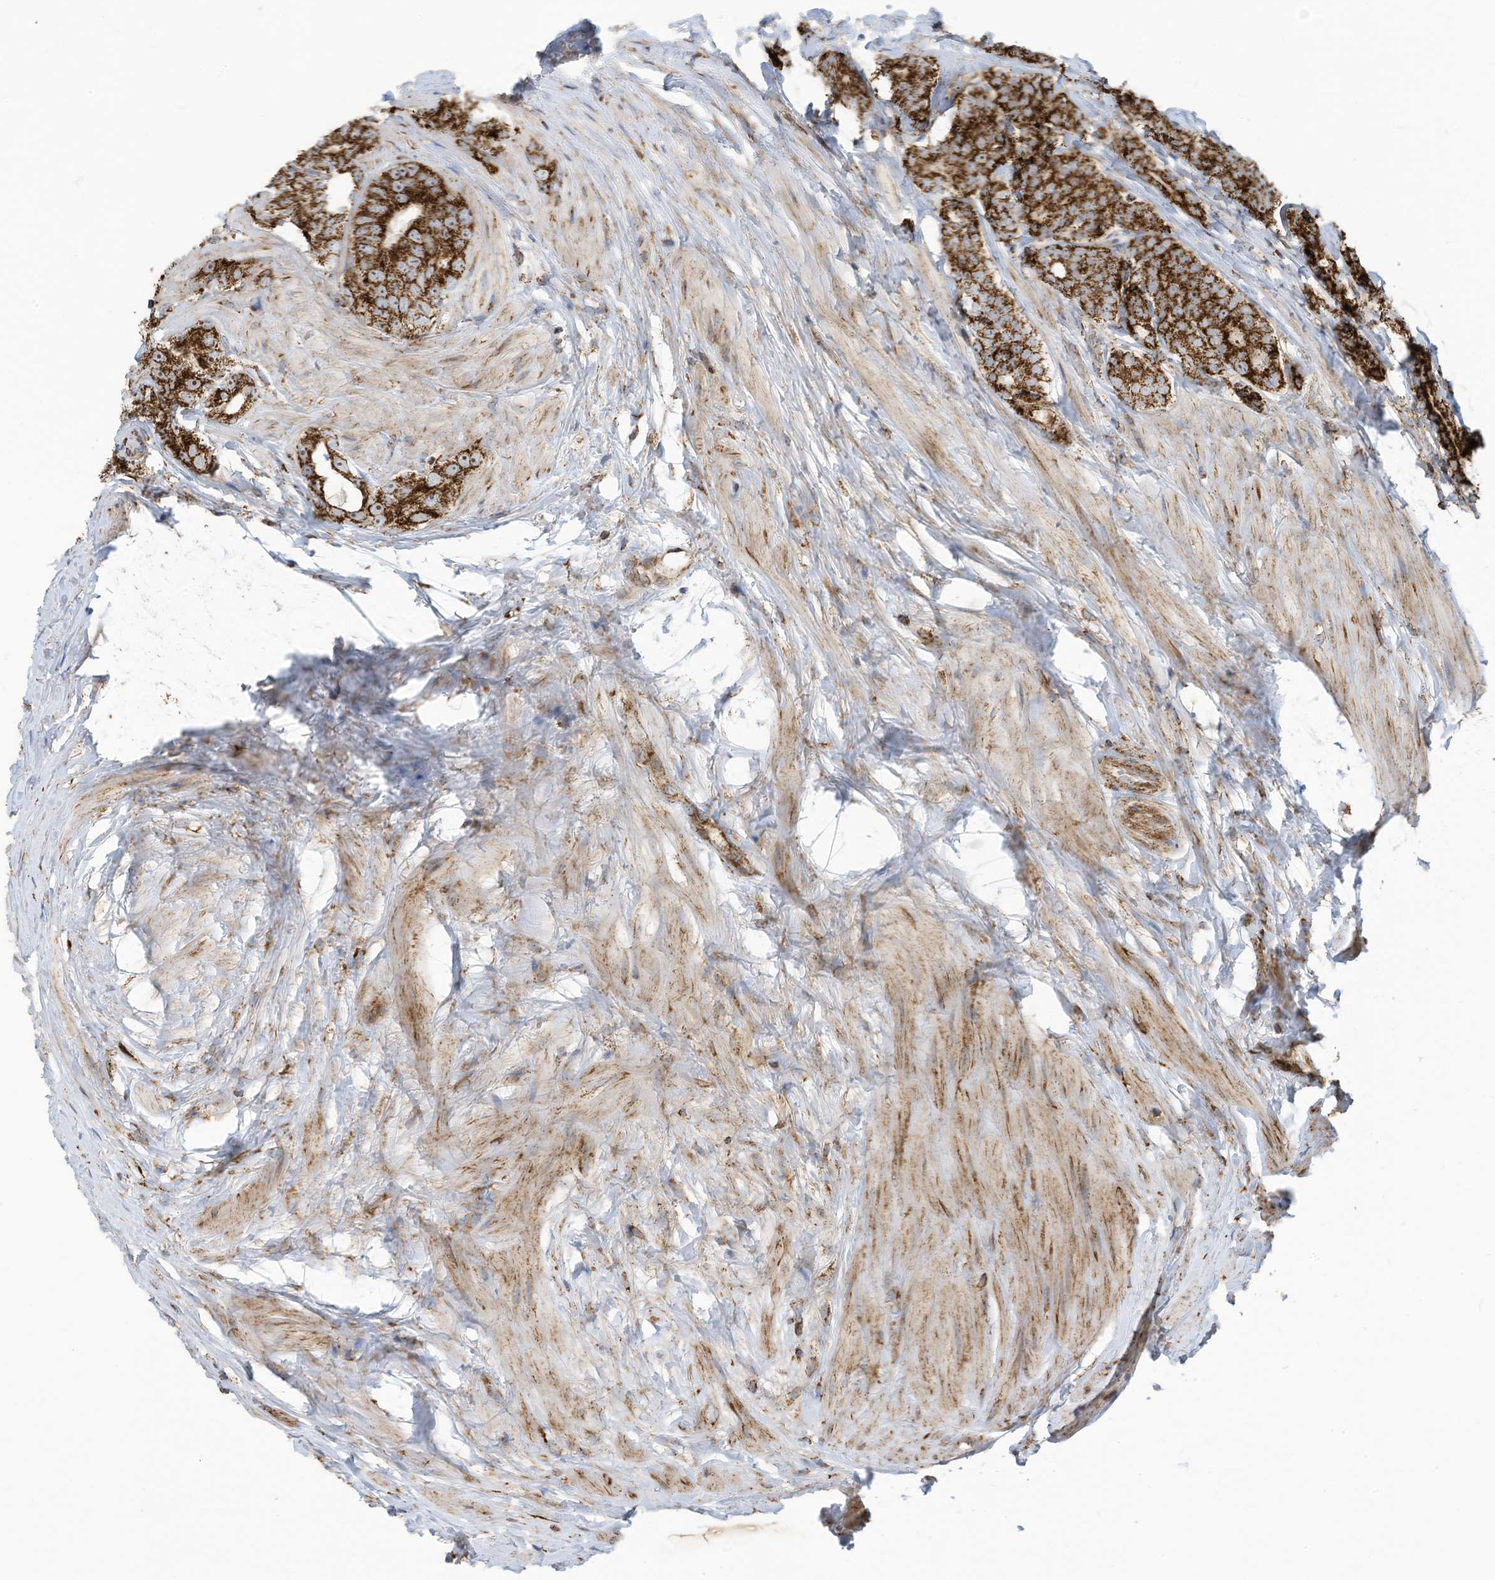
{"staining": {"intensity": "strong", "quantity": ">75%", "location": "cytoplasmic/membranous"}, "tissue": "prostate cancer", "cell_type": "Tumor cells", "image_type": "cancer", "snomed": [{"axis": "morphology", "description": "Adenocarcinoma, High grade"}, {"axis": "topography", "description": "Prostate"}], "caption": "An IHC histopathology image of tumor tissue is shown. Protein staining in brown labels strong cytoplasmic/membranous positivity in prostate cancer (adenocarcinoma (high-grade)) within tumor cells.", "gene": "COX10", "patient": {"sex": "male", "age": 56}}